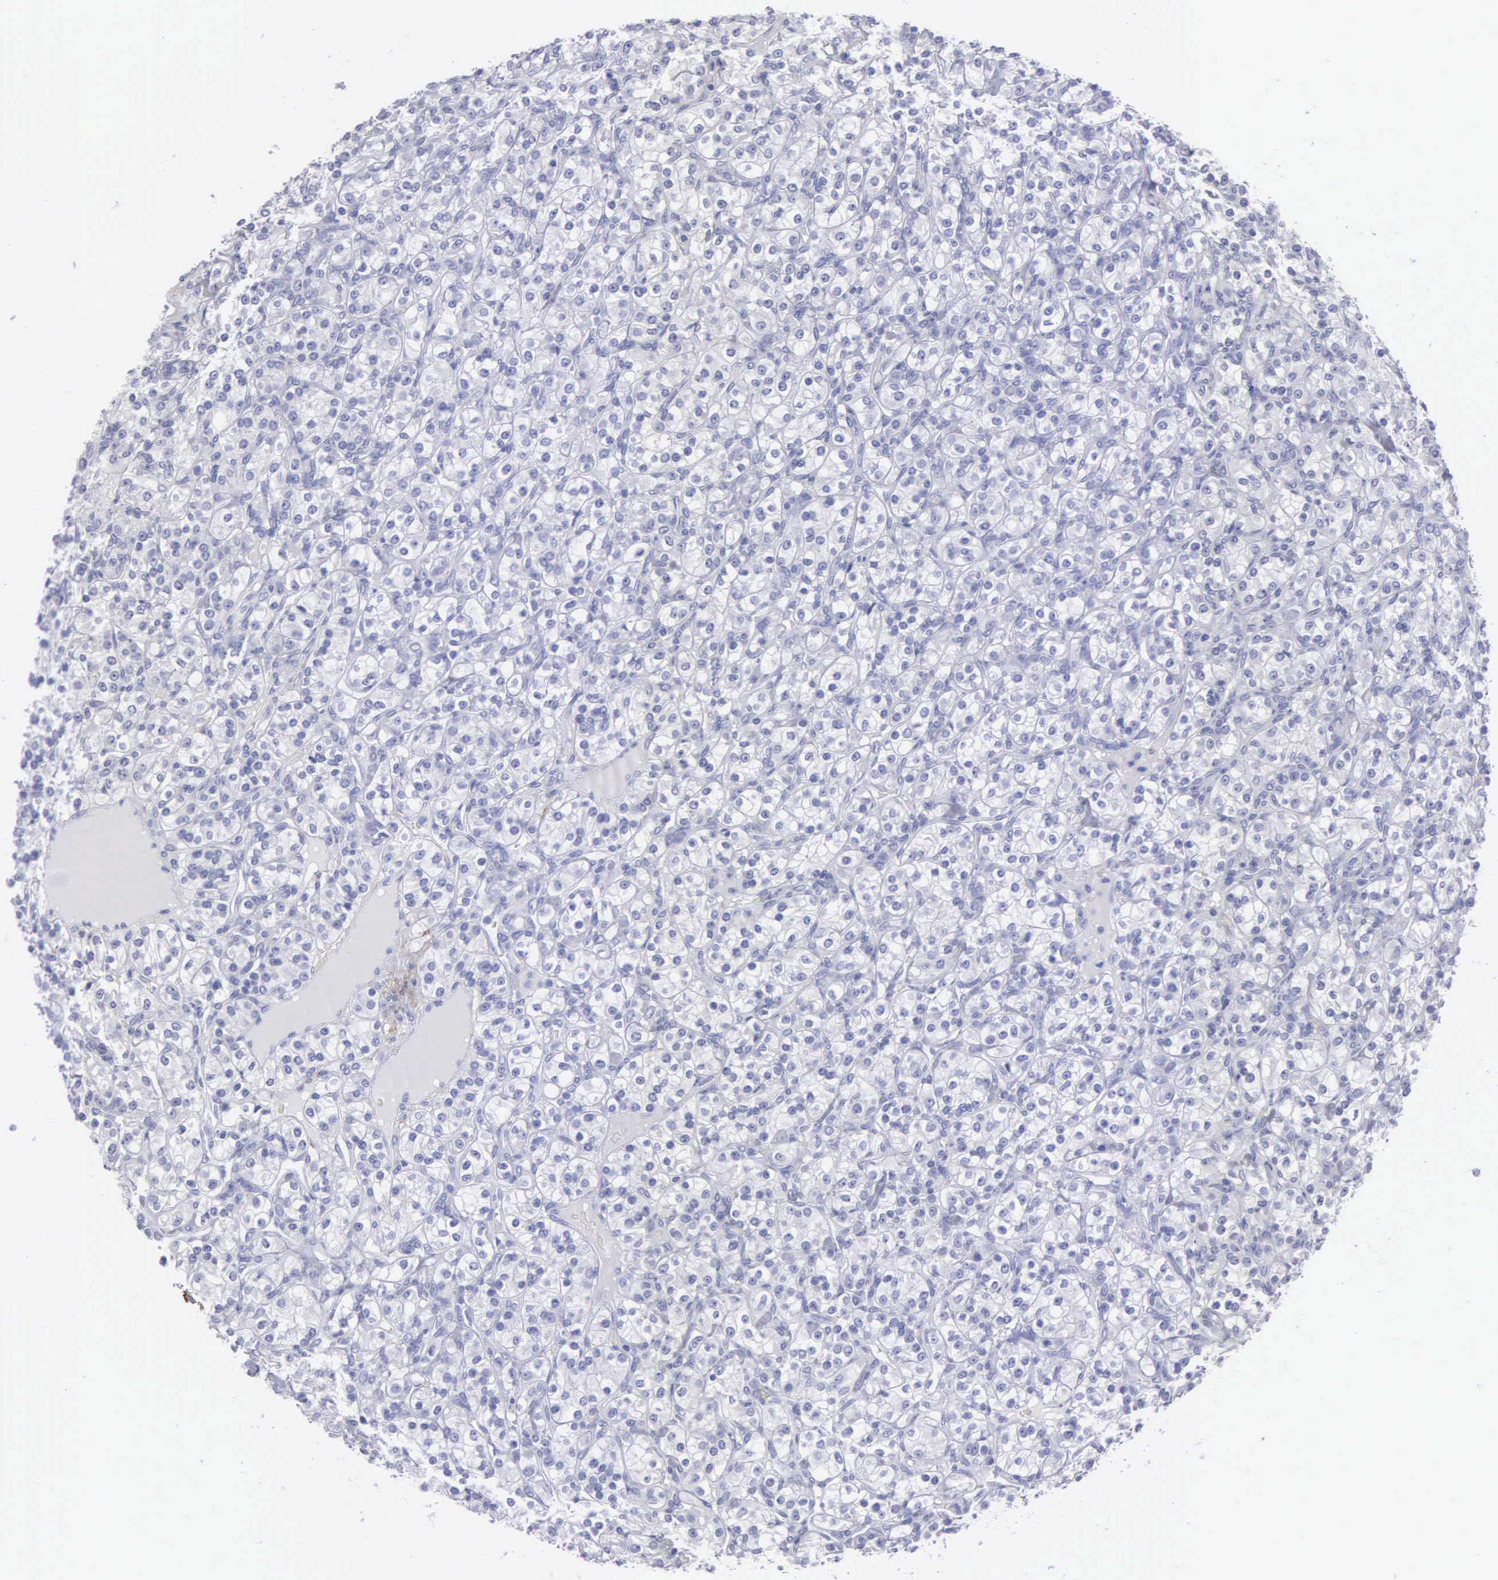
{"staining": {"intensity": "negative", "quantity": "none", "location": "none"}, "tissue": "renal cancer", "cell_type": "Tumor cells", "image_type": "cancer", "snomed": [{"axis": "morphology", "description": "Adenocarcinoma, NOS"}, {"axis": "topography", "description": "Kidney"}], "caption": "The photomicrograph reveals no significant staining in tumor cells of adenocarcinoma (renal). (DAB immunohistochemistry (IHC), high magnification).", "gene": "FBLN5", "patient": {"sex": "male", "age": 77}}